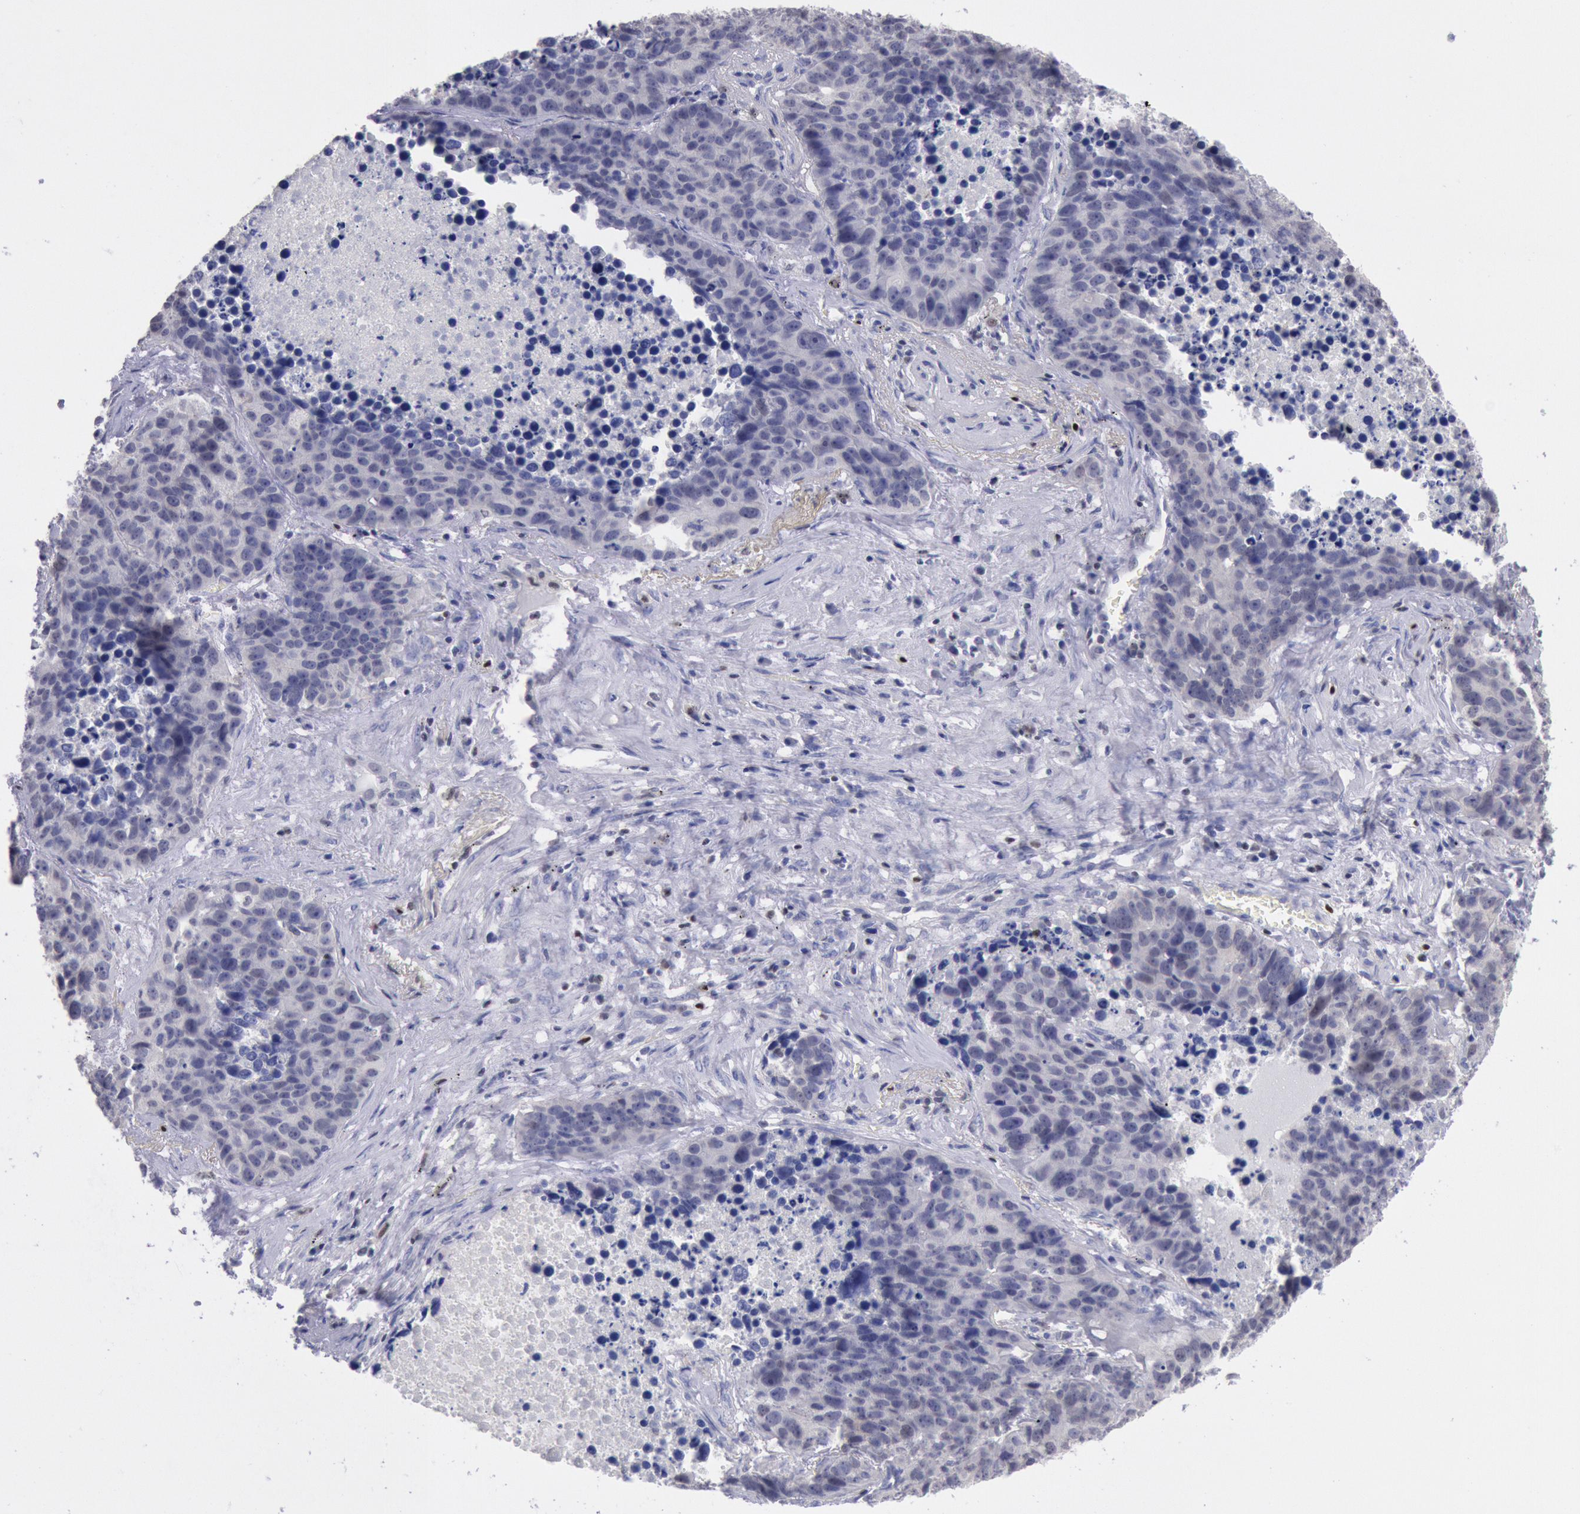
{"staining": {"intensity": "negative", "quantity": "none", "location": "none"}, "tissue": "lung cancer", "cell_type": "Tumor cells", "image_type": "cancer", "snomed": [{"axis": "morphology", "description": "Carcinoid, malignant, NOS"}, {"axis": "topography", "description": "Lung"}], "caption": "This is an IHC photomicrograph of lung cancer. There is no expression in tumor cells.", "gene": "RPS6KA5", "patient": {"sex": "male", "age": 60}}